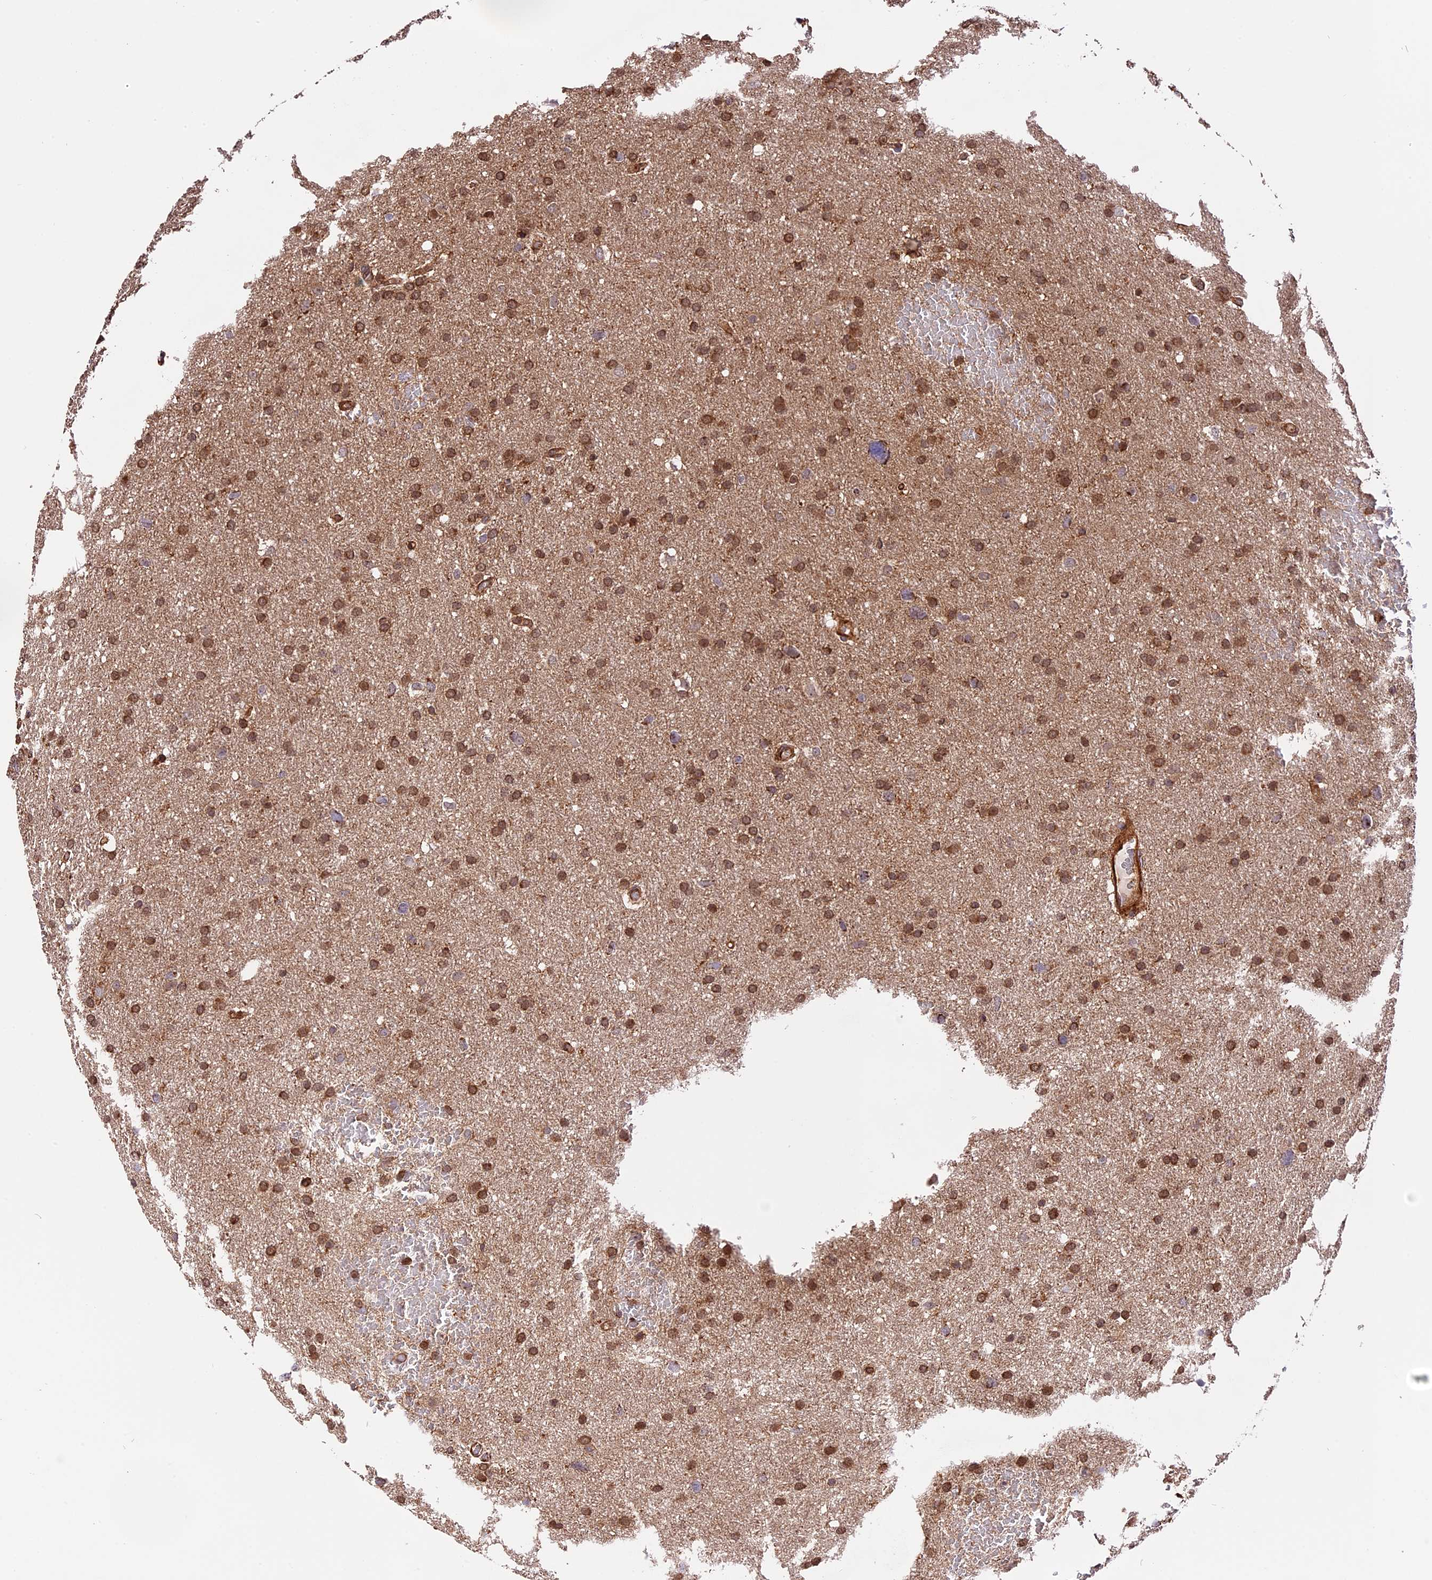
{"staining": {"intensity": "moderate", "quantity": ">75%", "location": "nuclear"}, "tissue": "glioma", "cell_type": "Tumor cells", "image_type": "cancer", "snomed": [{"axis": "morphology", "description": "Glioma, malignant, High grade"}, {"axis": "topography", "description": "Cerebral cortex"}], "caption": "Immunohistochemistry histopathology image of human high-grade glioma (malignant) stained for a protein (brown), which exhibits medium levels of moderate nuclear expression in approximately >75% of tumor cells.", "gene": "HERPUD1", "patient": {"sex": "female", "age": 36}}